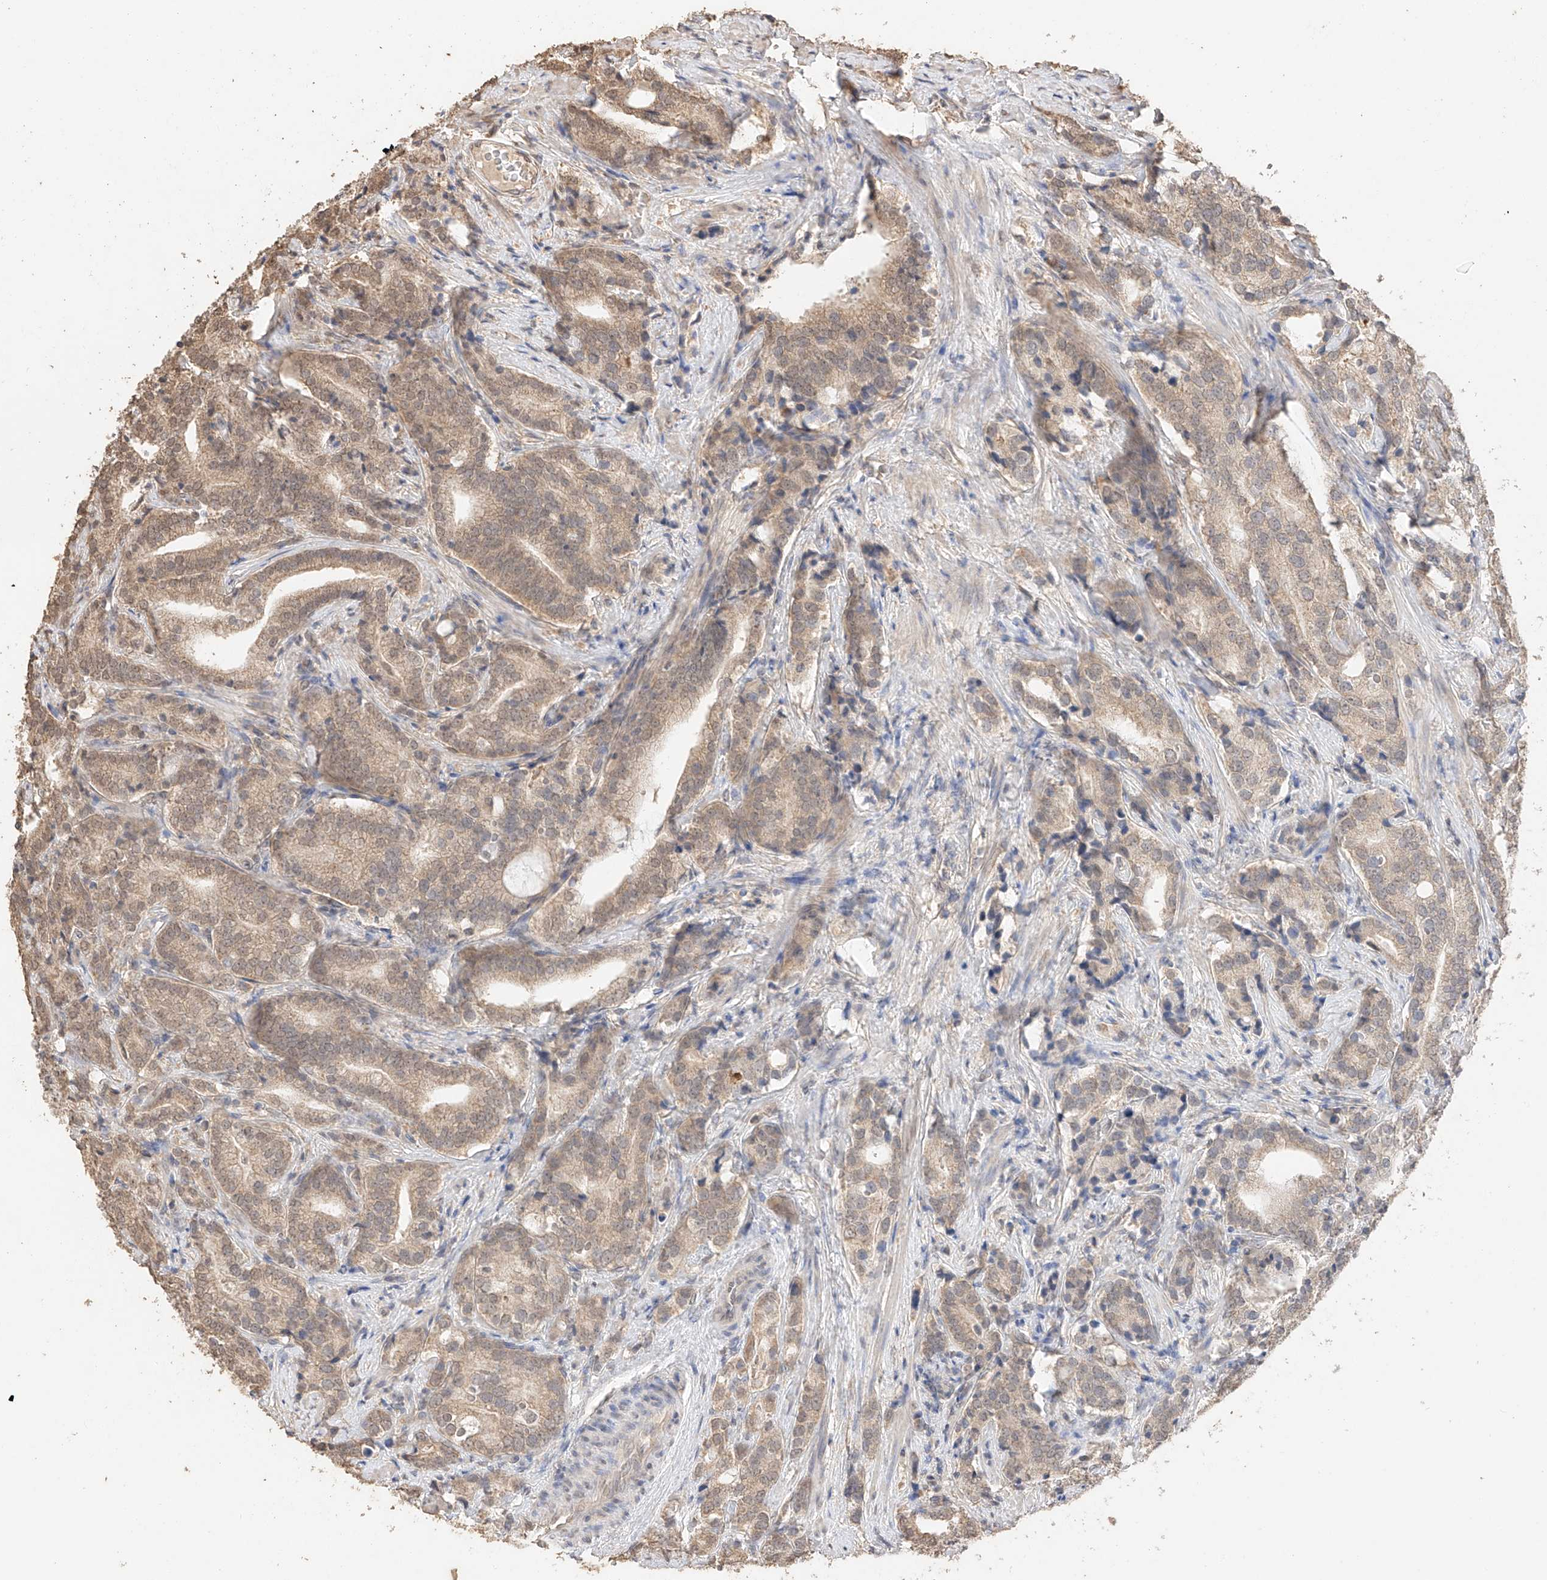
{"staining": {"intensity": "moderate", "quantity": ">75%", "location": "cytoplasmic/membranous,nuclear"}, "tissue": "prostate cancer", "cell_type": "Tumor cells", "image_type": "cancer", "snomed": [{"axis": "morphology", "description": "Adenocarcinoma, High grade"}, {"axis": "topography", "description": "Prostate"}], "caption": "Tumor cells reveal medium levels of moderate cytoplasmic/membranous and nuclear positivity in approximately >75% of cells in human prostate cancer. The staining was performed using DAB (3,3'-diaminobenzidine), with brown indicating positive protein expression. Nuclei are stained blue with hematoxylin.", "gene": "IL22RA2", "patient": {"sex": "male", "age": 57}}